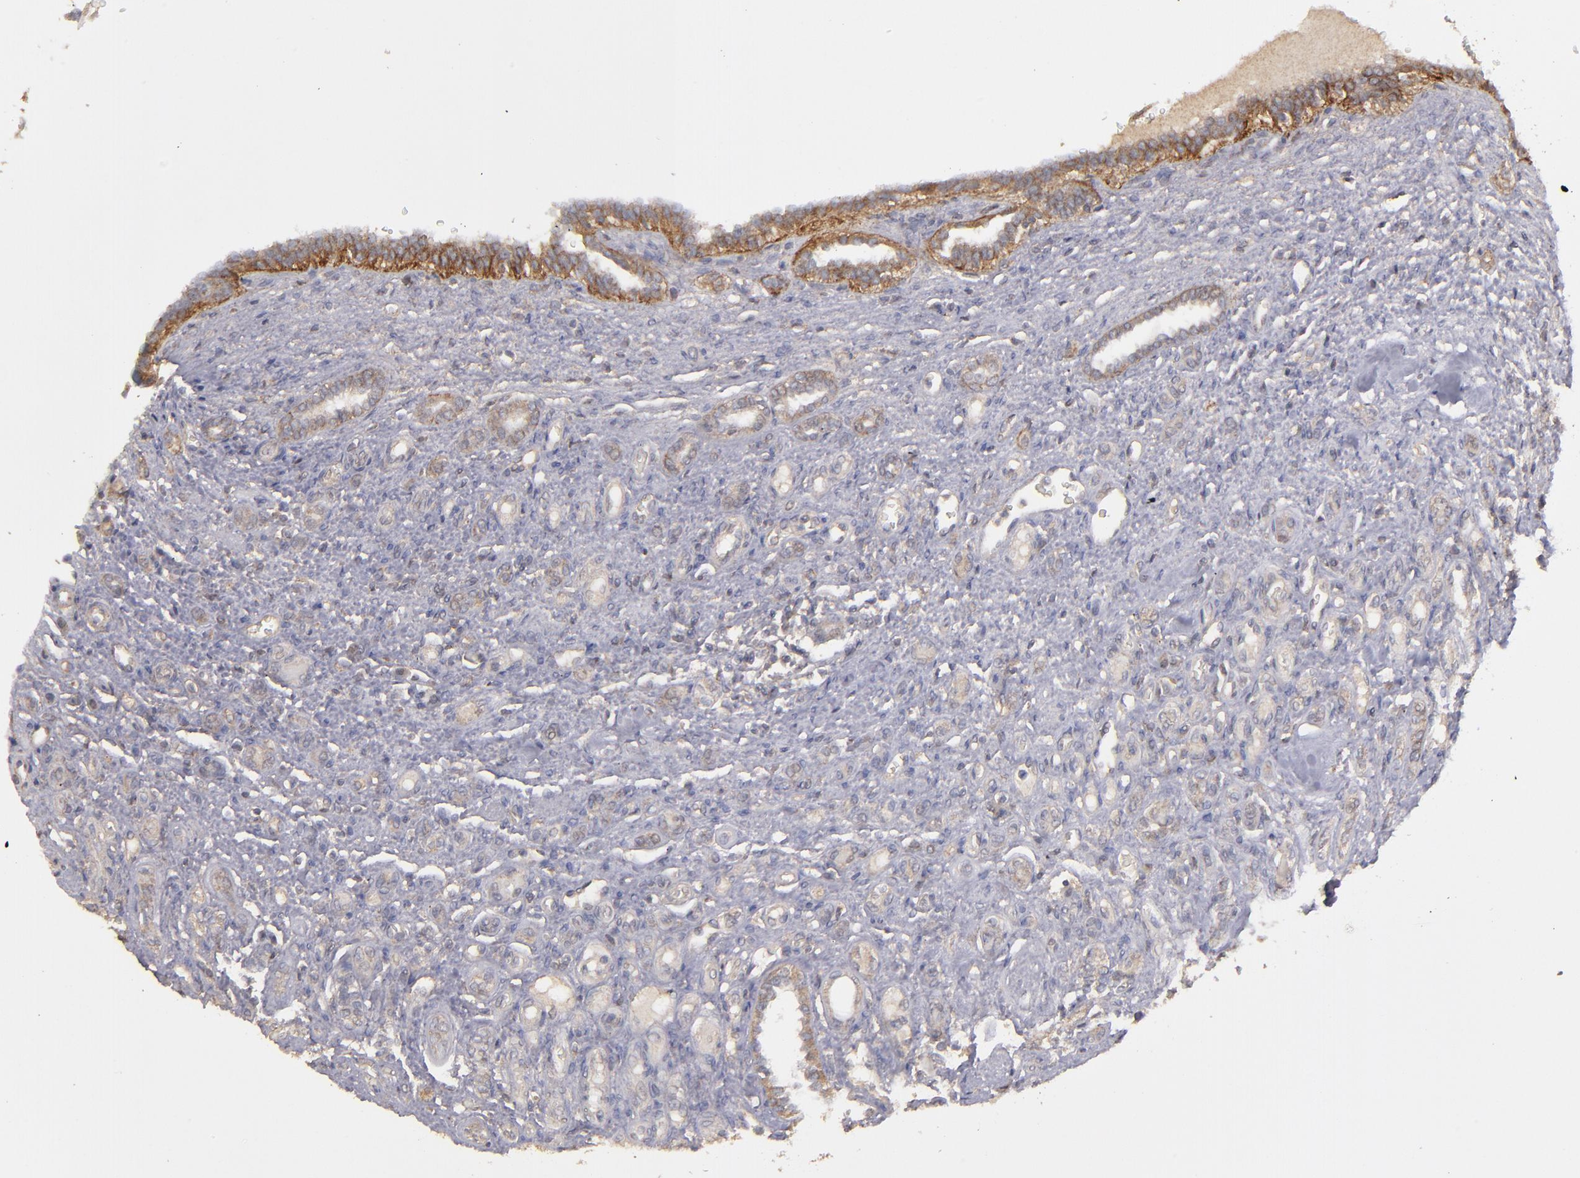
{"staining": {"intensity": "strong", "quantity": "25%-75%", "location": "cytoplasmic/membranous"}, "tissue": "renal cancer", "cell_type": "Tumor cells", "image_type": "cancer", "snomed": [{"axis": "morphology", "description": "Inflammation, NOS"}, {"axis": "morphology", "description": "Adenocarcinoma, NOS"}, {"axis": "topography", "description": "Kidney"}], "caption": "A high amount of strong cytoplasmic/membranous positivity is appreciated in about 25%-75% of tumor cells in renal cancer (adenocarcinoma) tissue.", "gene": "FAT1", "patient": {"sex": "male", "age": 68}}